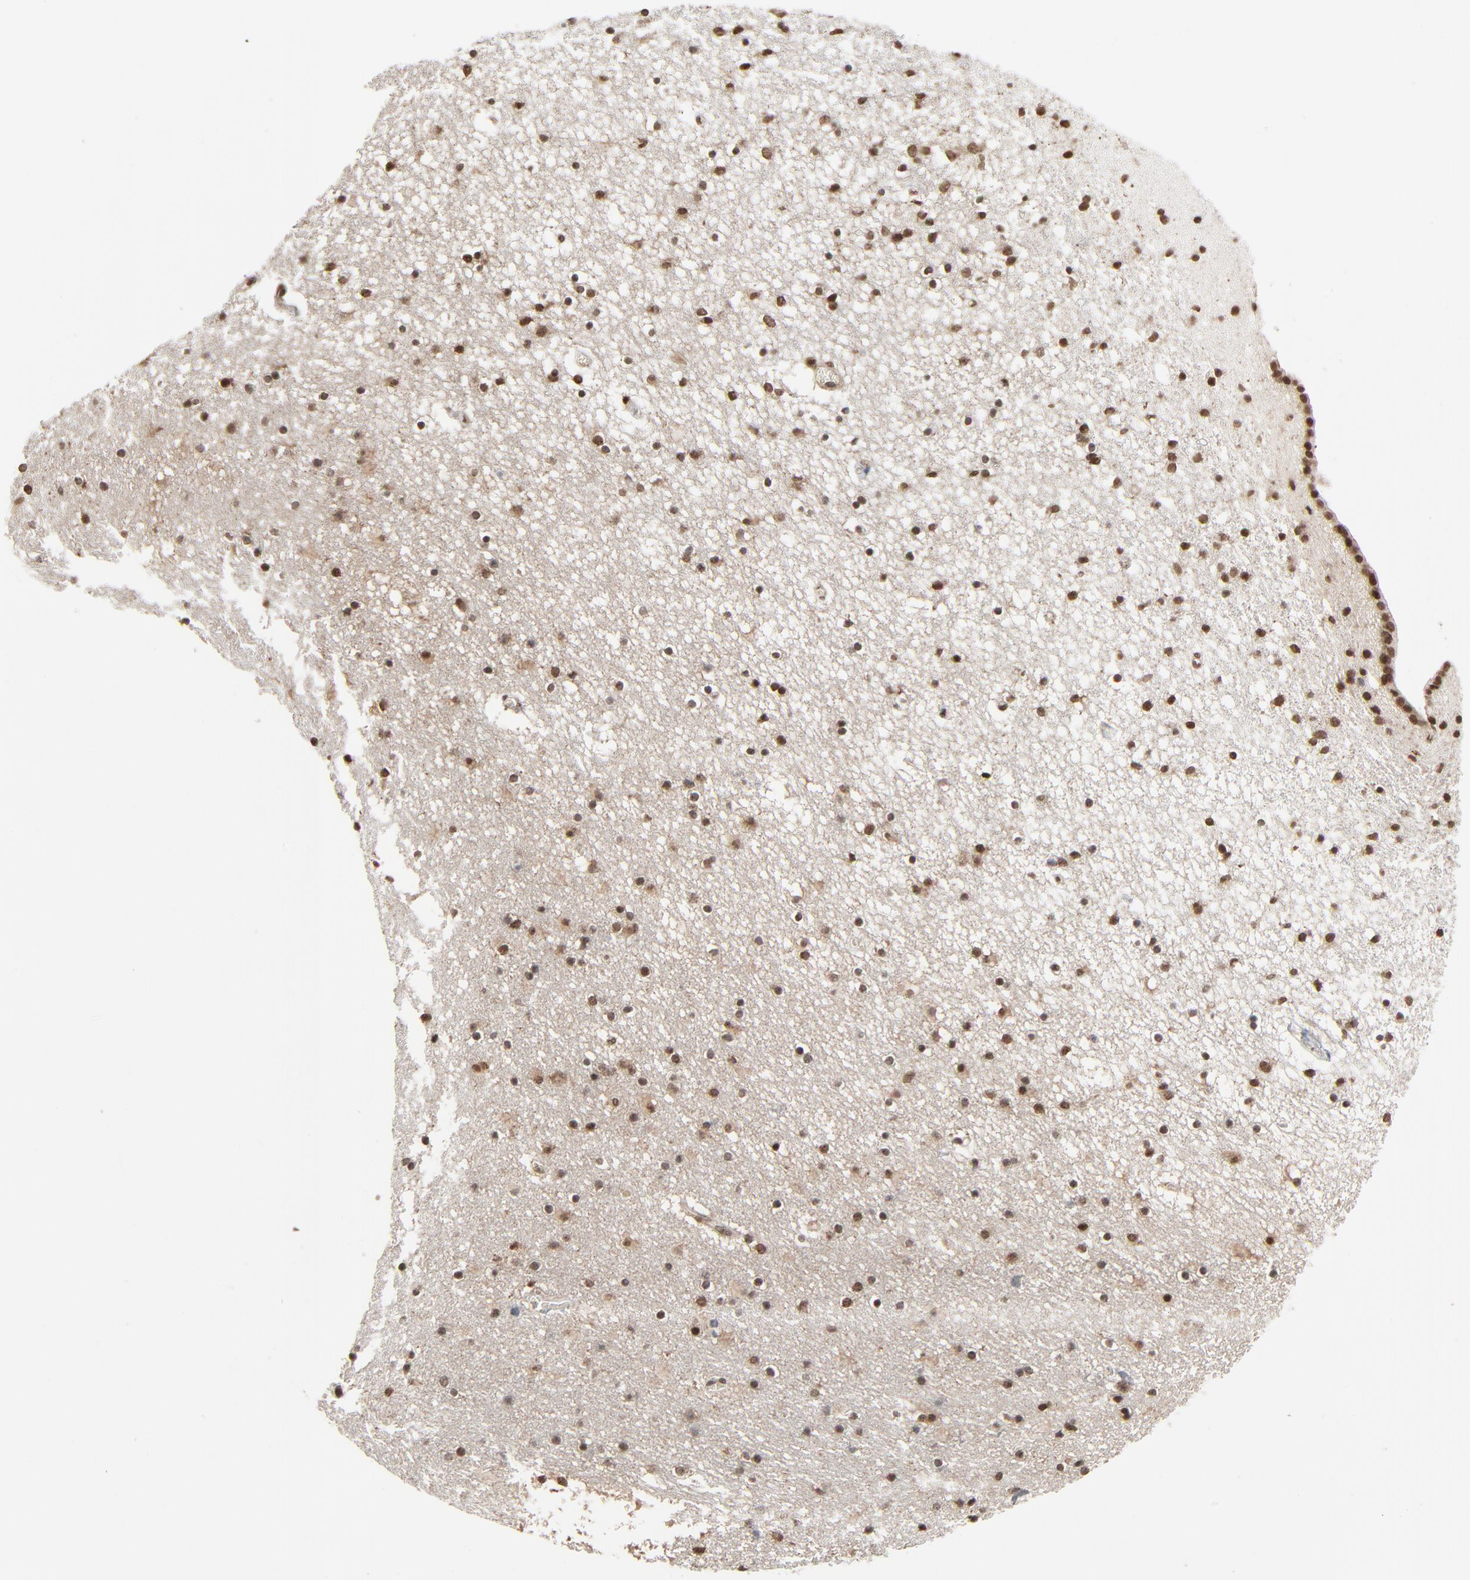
{"staining": {"intensity": "moderate", "quantity": "25%-75%", "location": "nuclear"}, "tissue": "caudate", "cell_type": "Glial cells", "image_type": "normal", "snomed": [{"axis": "morphology", "description": "Normal tissue, NOS"}, {"axis": "topography", "description": "Lateral ventricle wall"}], "caption": "Protein analysis of benign caudate demonstrates moderate nuclear positivity in about 25%-75% of glial cells. The protein of interest is stained brown, and the nuclei are stained in blue (DAB (3,3'-diaminobenzidine) IHC with brightfield microscopy, high magnification).", "gene": "RPS6KA3", "patient": {"sex": "male", "age": 45}}